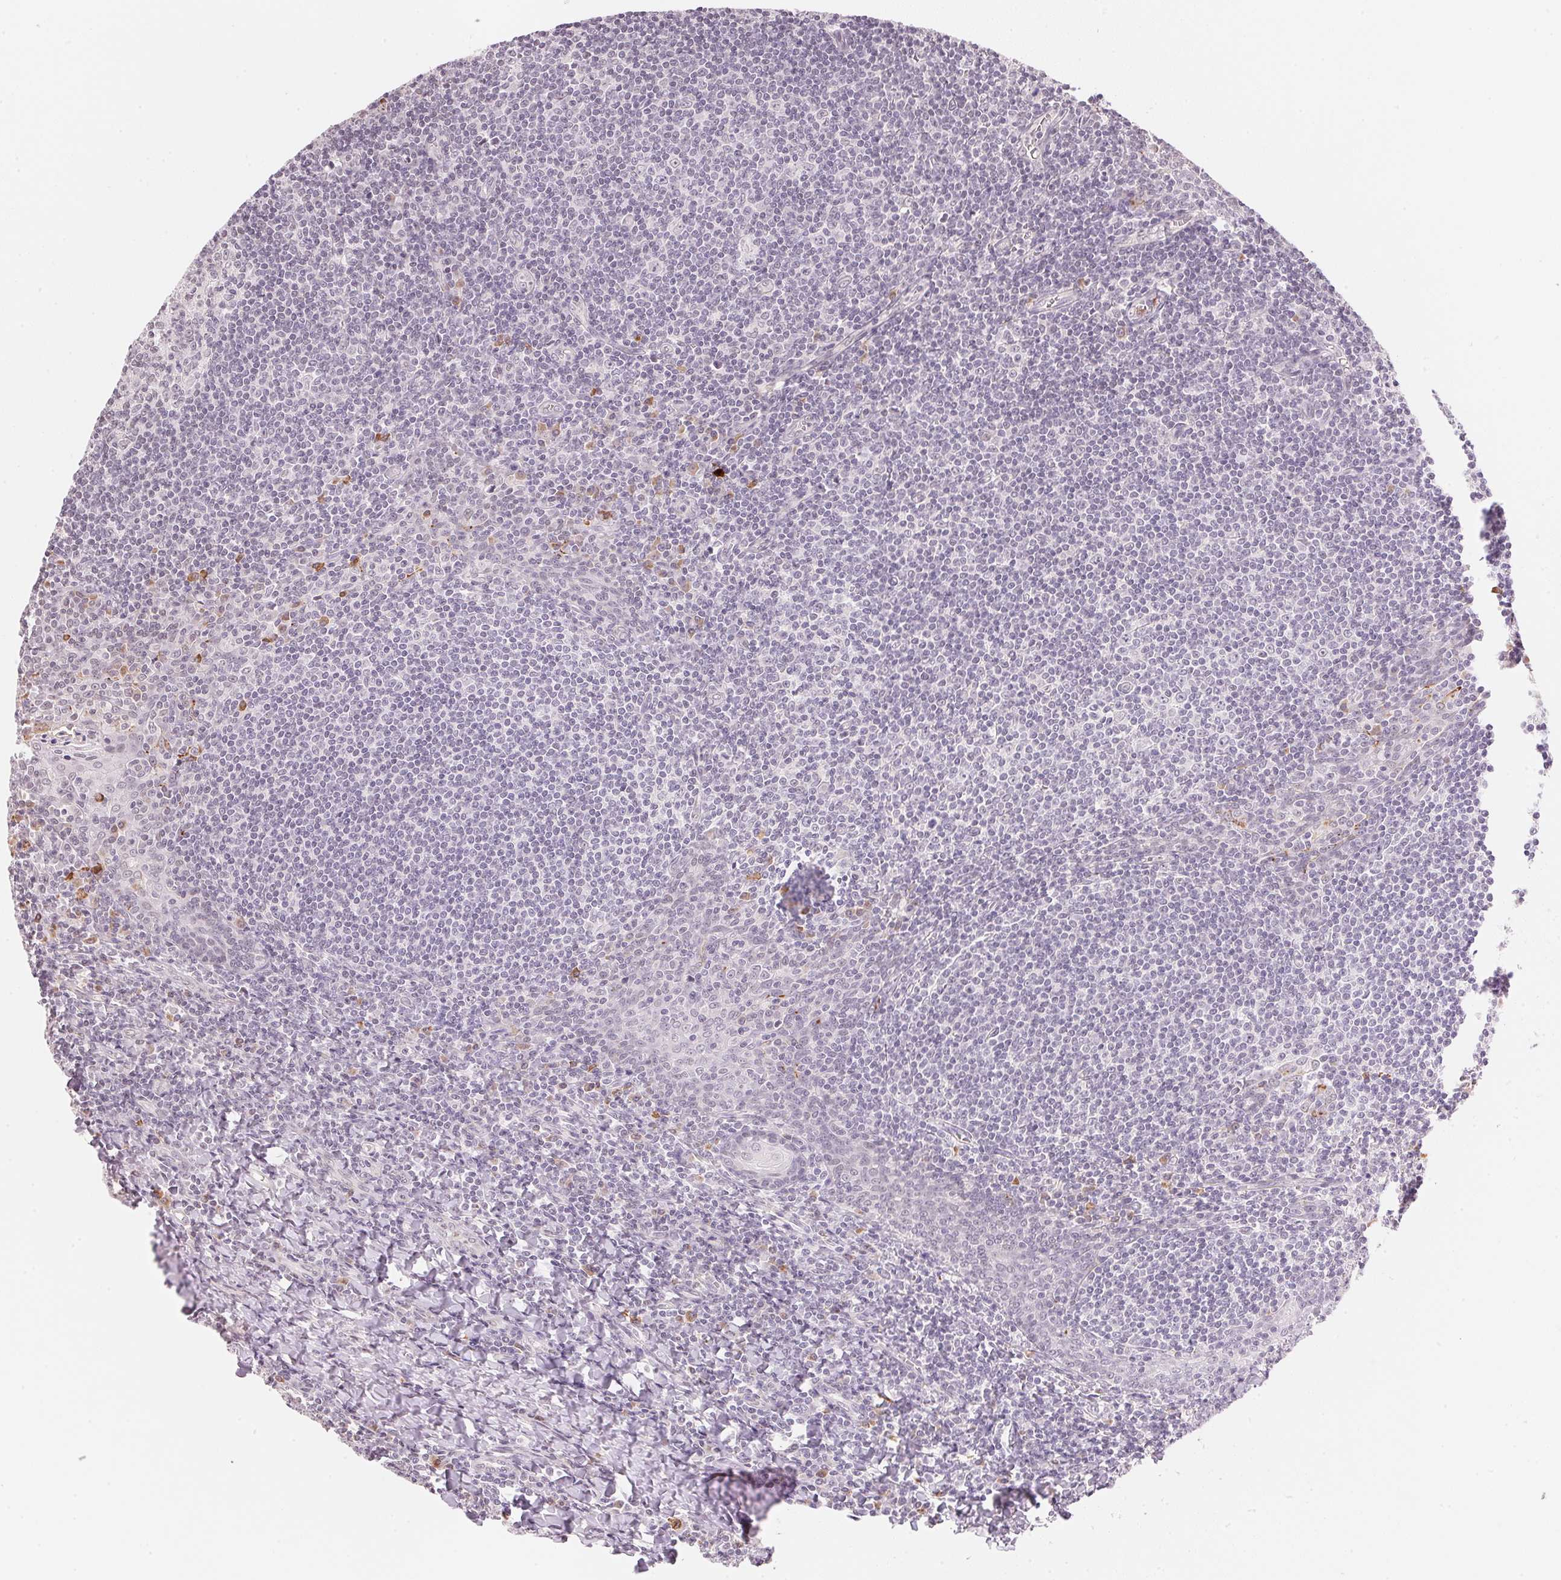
{"staining": {"intensity": "negative", "quantity": "none", "location": "none"}, "tissue": "tonsil", "cell_type": "Germinal center cells", "image_type": "normal", "snomed": [{"axis": "morphology", "description": "Normal tissue, NOS"}, {"axis": "morphology", "description": "Inflammation, NOS"}, {"axis": "topography", "description": "Tonsil"}], "caption": "This is an immunohistochemistry (IHC) histopathology image of unremarkable tonsil. There is no positivity in germinal center cells.", "gene": "FNDC4", "patient": {"sex": "female", "age": 31}}